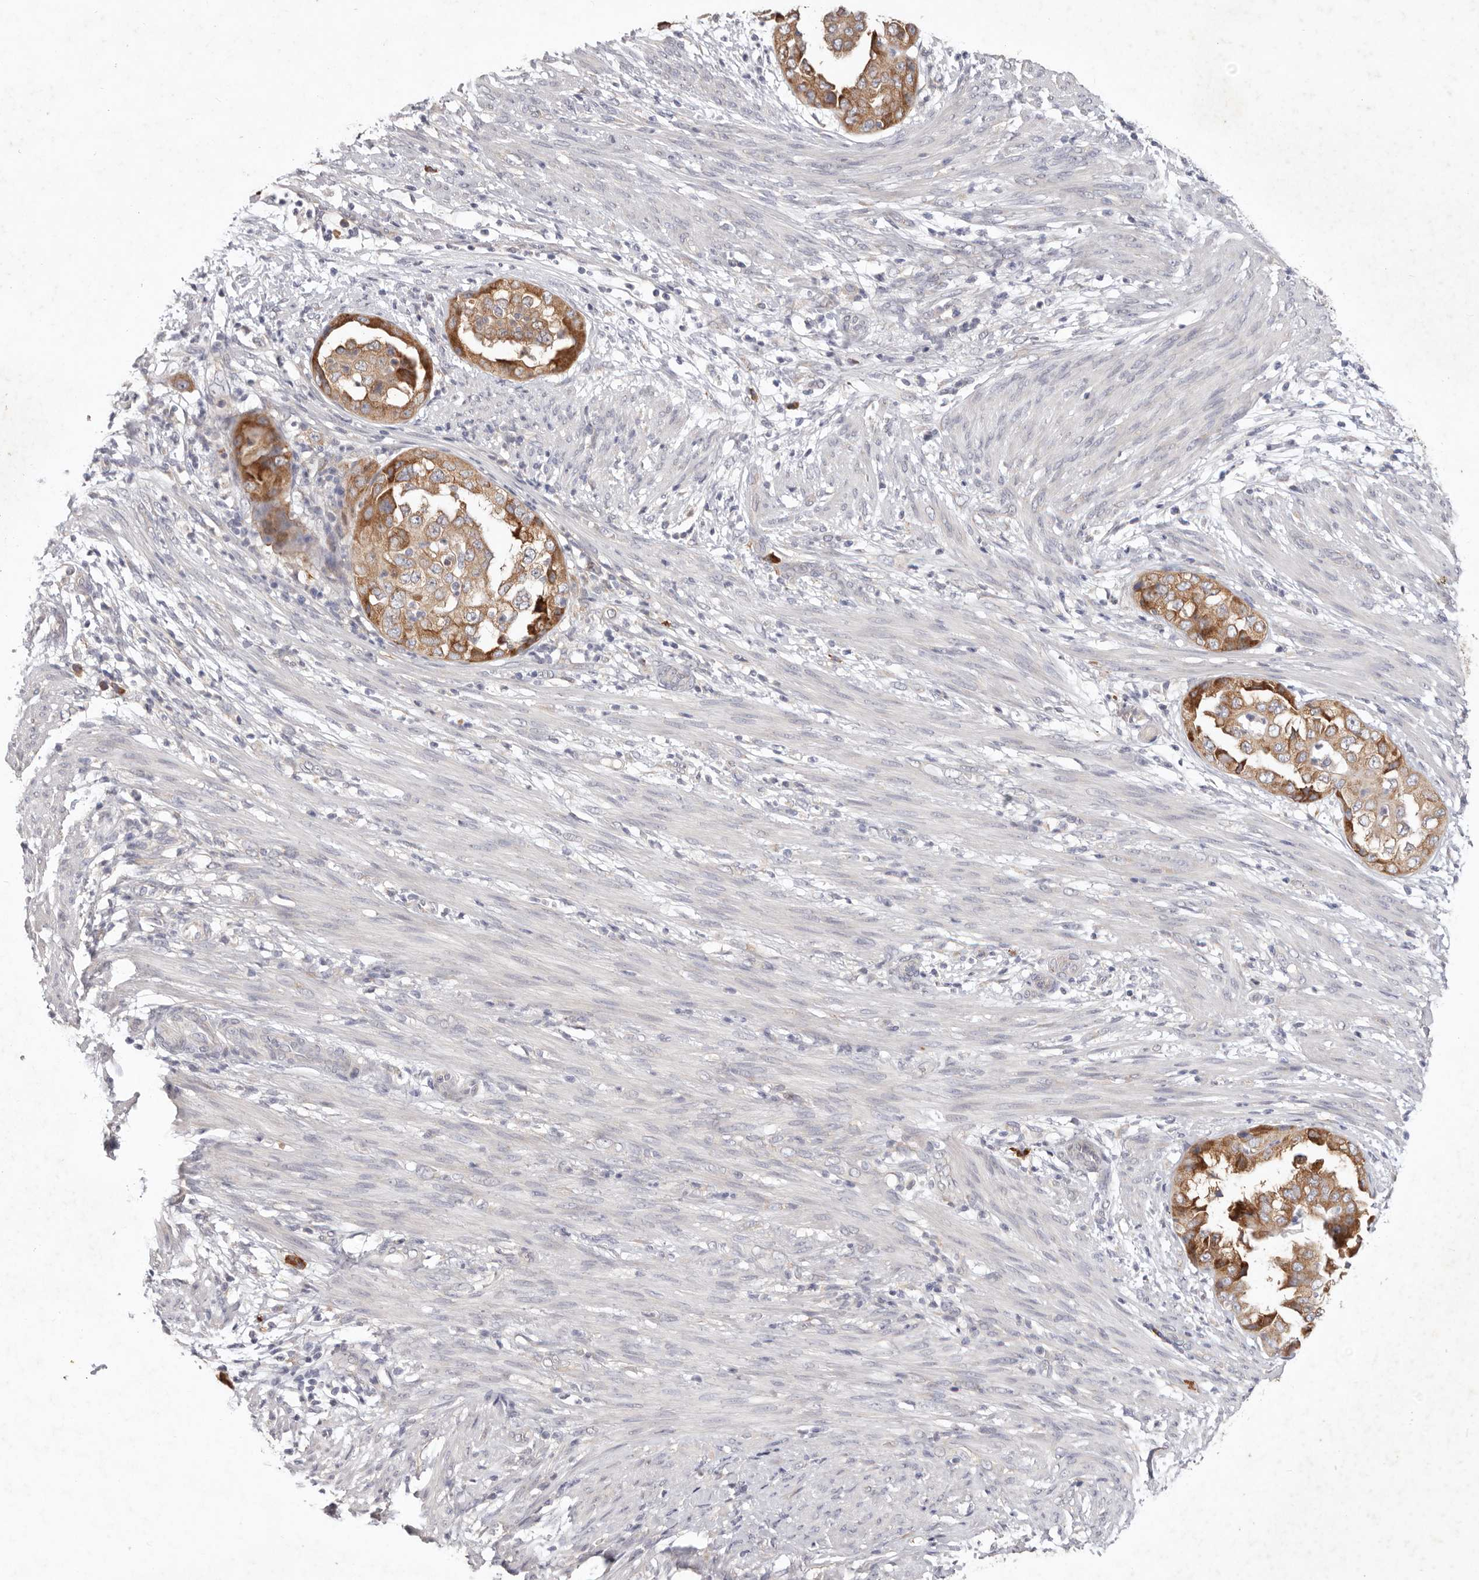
{"staining": {"intensity": "moderate", "quantity": ">75%", "location": "cytoplasmic/membranous"}, "tissue": "endometrial cancer", "cell_type": "Tumor cells", "image_type": "cancer", "snomed": [{"axis": "morphology", "description": "Adenocarcinoma, NOS"}, {"axis": "topography", "description": "Endometrium"}], "caption": "Human adenocarcinoma (endometrial) stained with a brown dye shows moderate cytoplasmic/membranous positive positivity in approximately >75% of tumor cells.", "gene": "WDR77", "patient": {"sex": "female", "age": 85}}